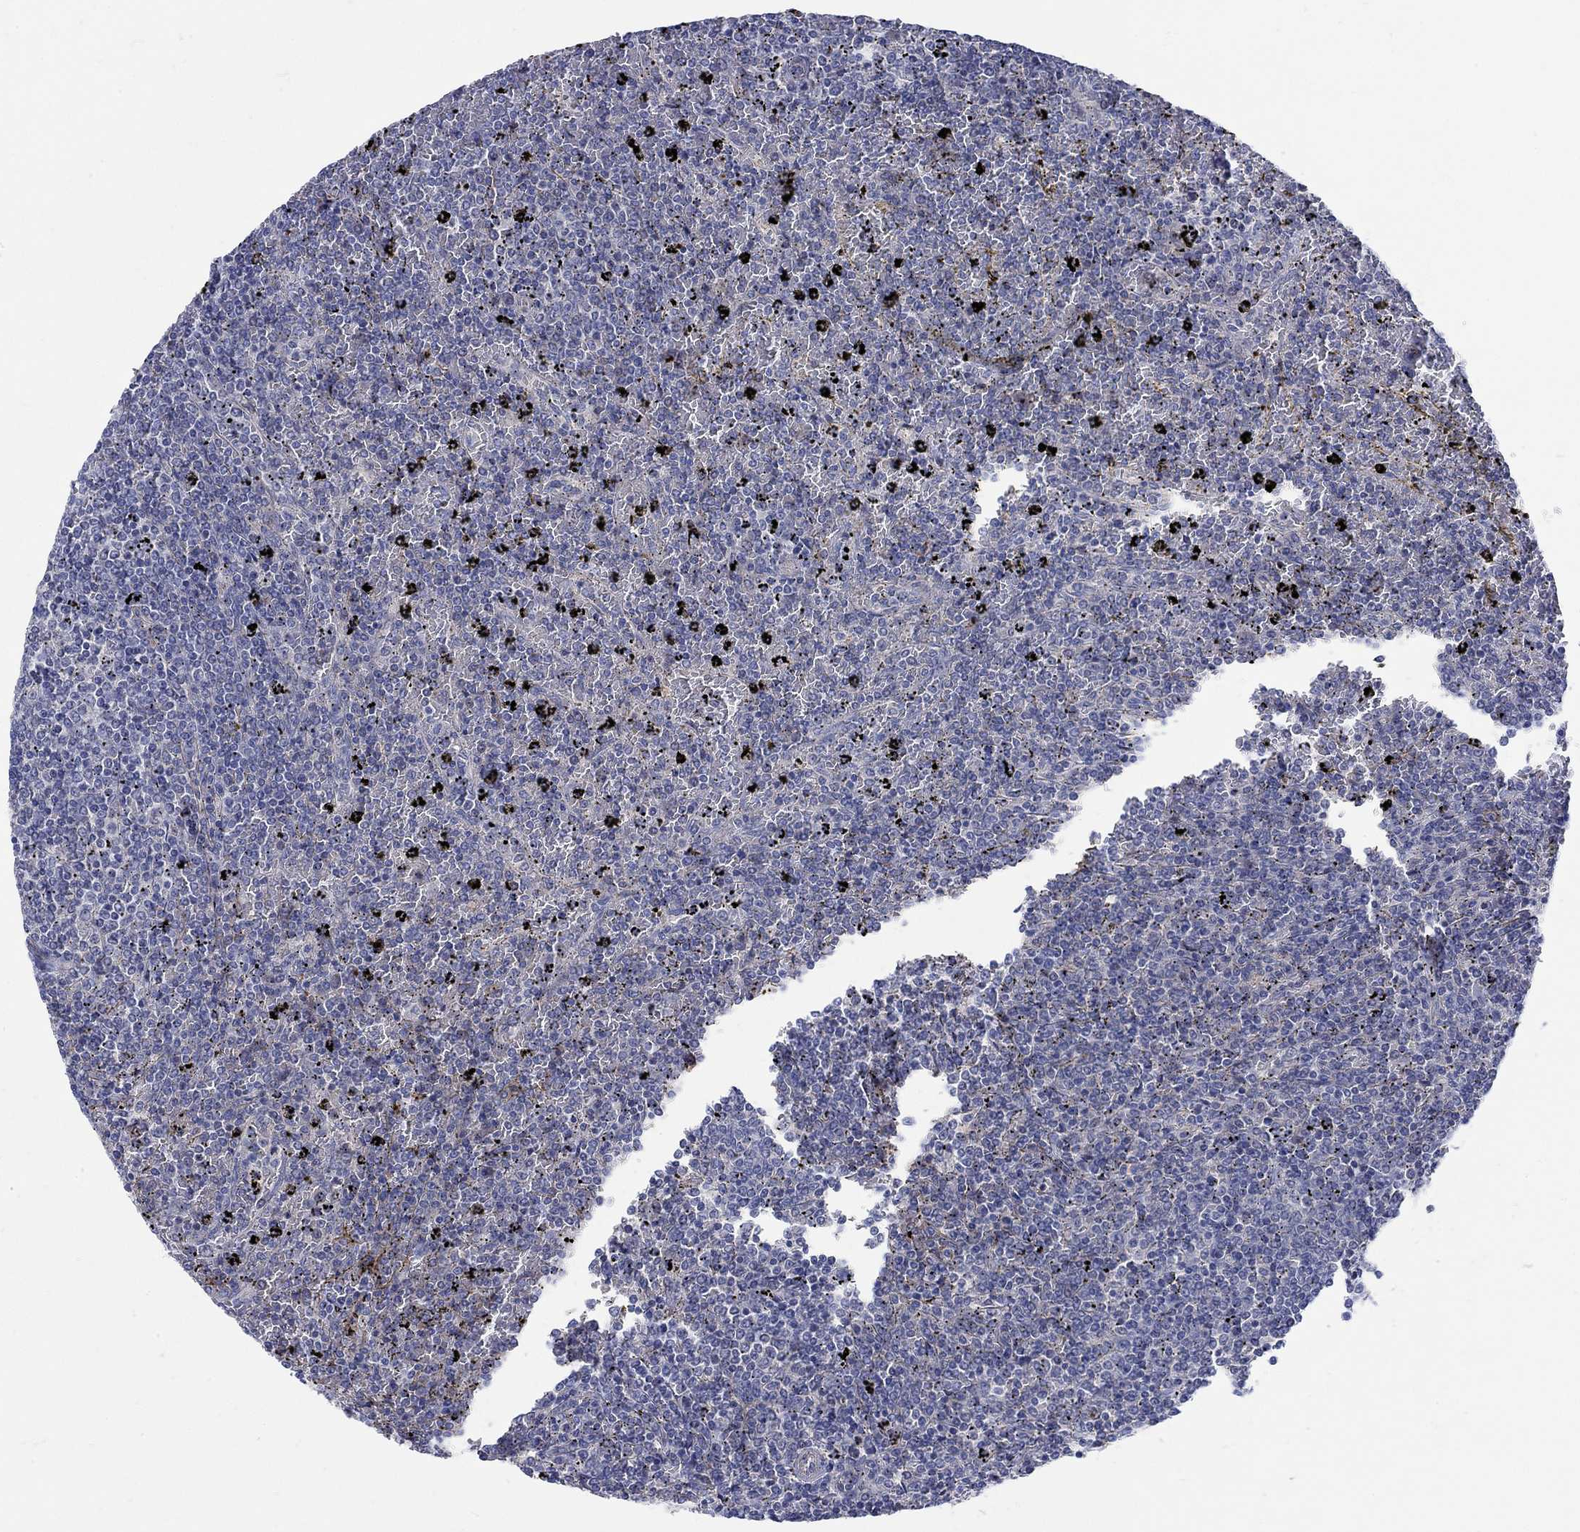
{"staining": {"intensity": "negative", "quantity": "none", "location": "none"}, "tissue": "lymphoma", "cell_type": "Tumor cells", "image_type": "cancer", "snomed": [{"axis": "morphology", "description": "Malignant lymphoma, non-Hodgkin's type, Low grade"}, {"axis": "topography", "description": "Spleen"}], "caption": "Photomicrograph shows no significant protein staining in tumor cells of malignant lymphoma, non-Hodgkin's type (low-grade). (DAB (3,3'-diaminobenzidine) immunohistochemistry (IHC), high magnification).", "gene": "SCN7A", "patient": {"sex": "female", "age": 77}}